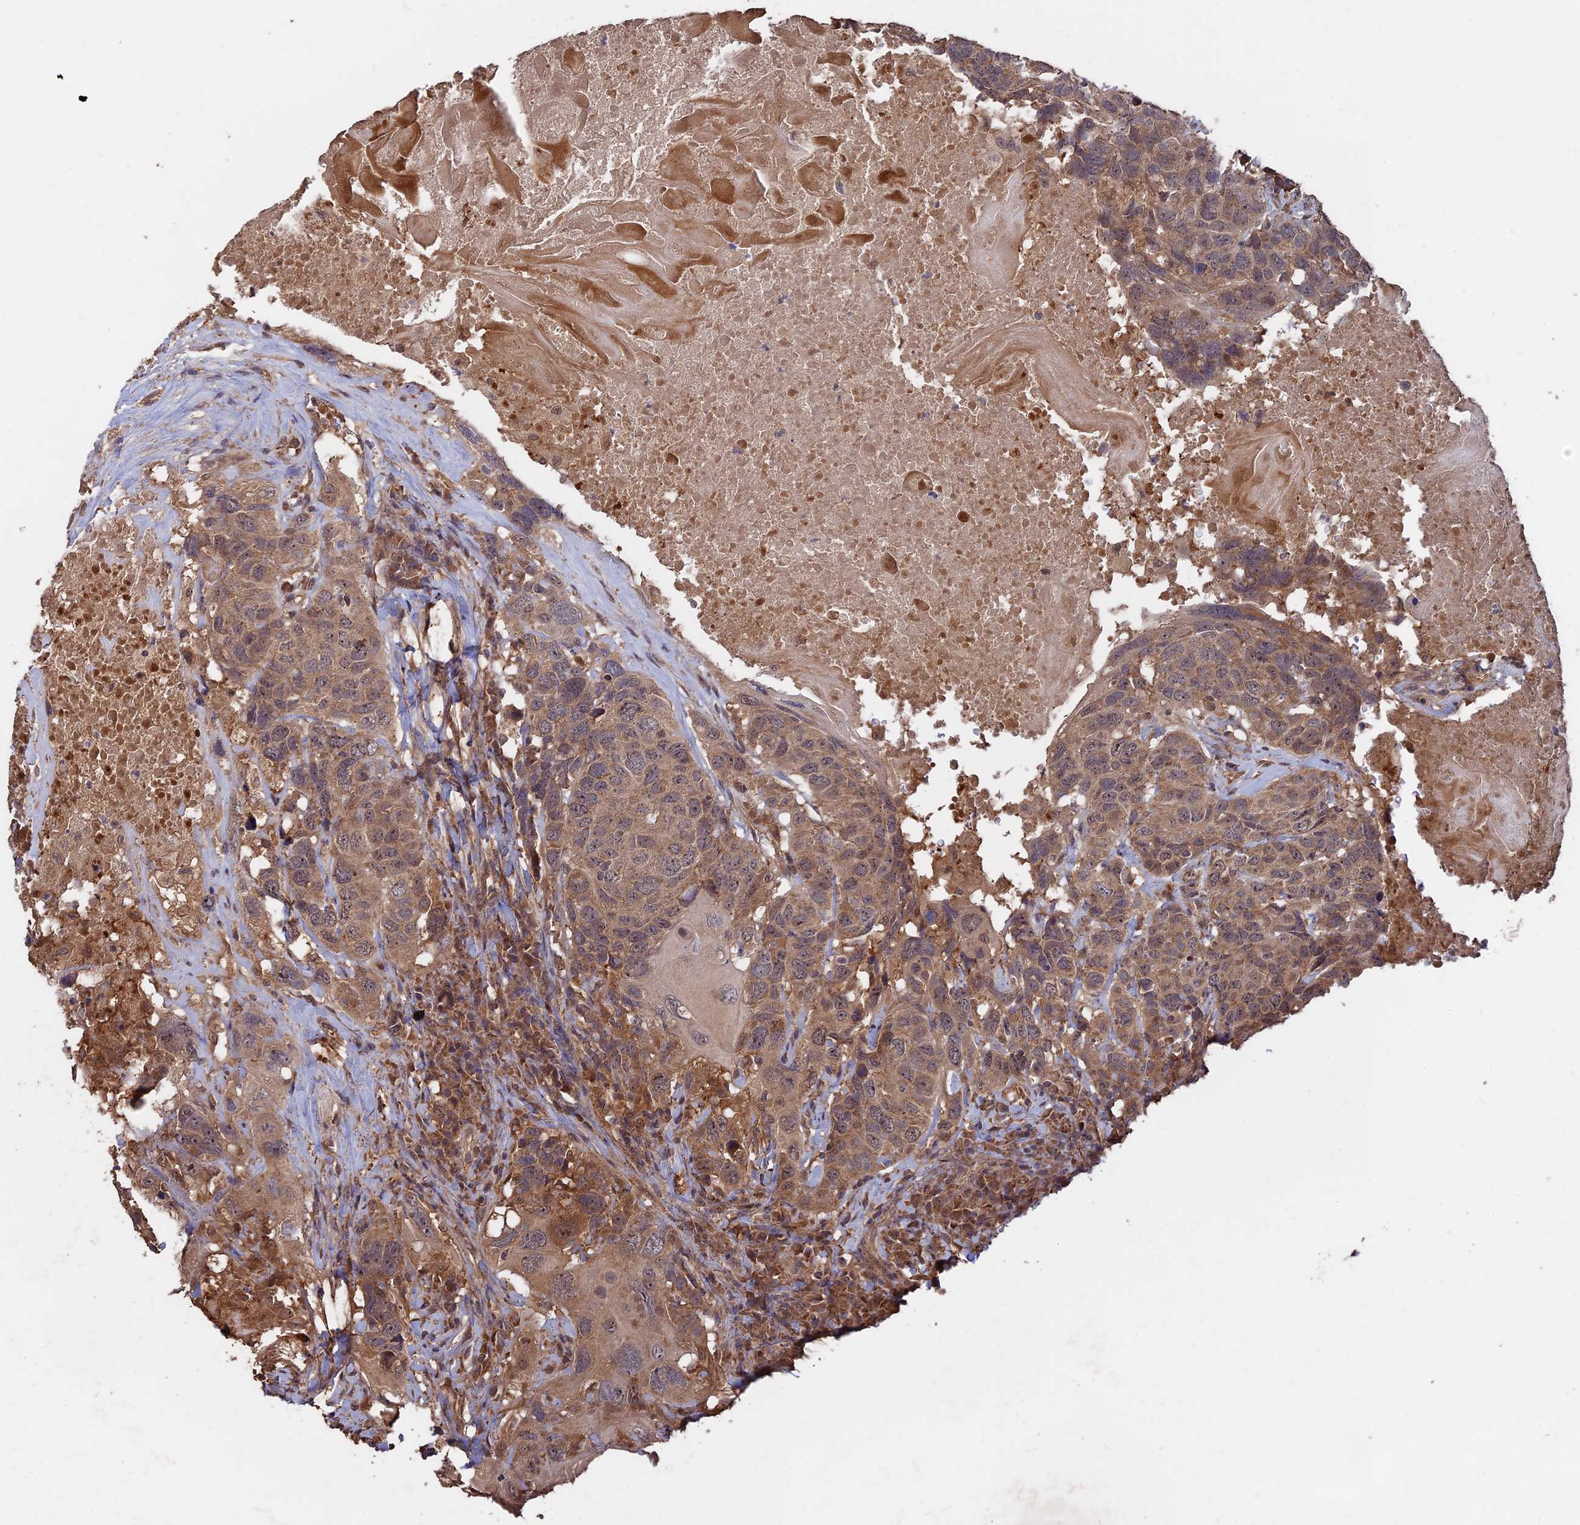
{"staining": {"intensity": "moderate", "quantity": "25%-75%", "location": "cytoplasmic/membranous"}, "tissue": "head and neck cancer", "cell_type": "Tumor cells", "image_type": "cancer", "snomed": [{"axis": "morphology", "description": "Squamous cell carcinoma, NOS"}, {"axis": "topography", "description": "Head-Neck"}], "caption": "Protein analysis of head and neck cancer tissue displays moderate cytoplasmic/membranous staining in approximately 25%-75% of tumor cells.", "gene": "SAC3D1", "patient": {"sex": "male", "age": 66}}